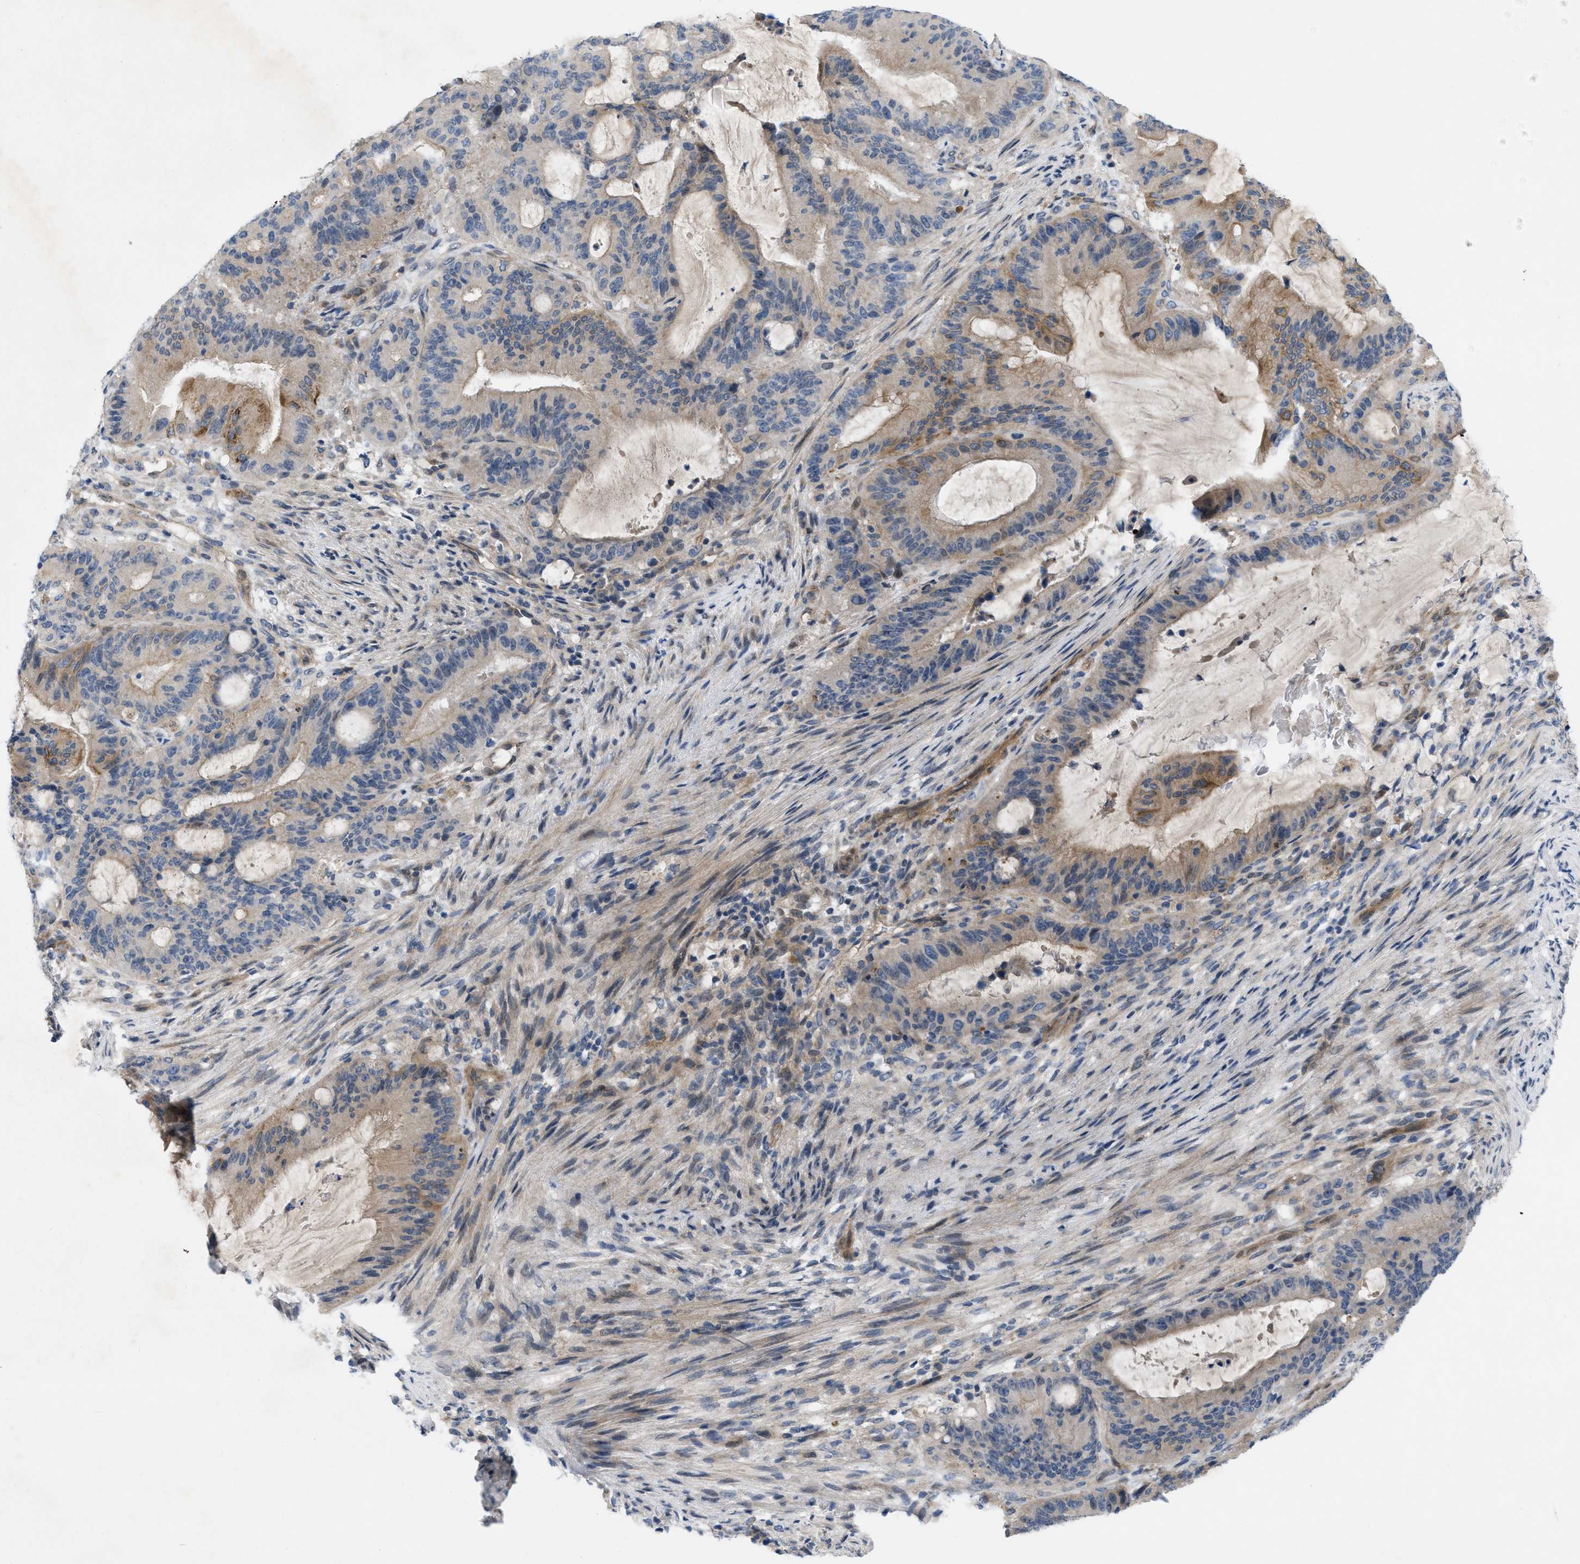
{"staining": {"intensity": "moderate", "quantity": ">75%", "location": "cytoplasmic/membranous"}, "tissue": "liver cancer", "cell_type": "Tumor cells", "image_type": "cancer", "snomed": [{"axis": "morphology", "description": "Normal tissue, NOS"}, {"axis": "morphology", "description": "Cholangiocarcinoma"}, {"axis": "topography", "description": "Liver"}, {"axis": "topography", "description": "Peripheral nerve tissue"}], "caption": "Protein expression analysis of human liver cancer (cholangiocarcinoma) reveals moderate cytoplasmic/membranous expression in about >75% of tumor cells.", "gene": "NDEL1", "patient": {"sex": "female", "age": 73}}